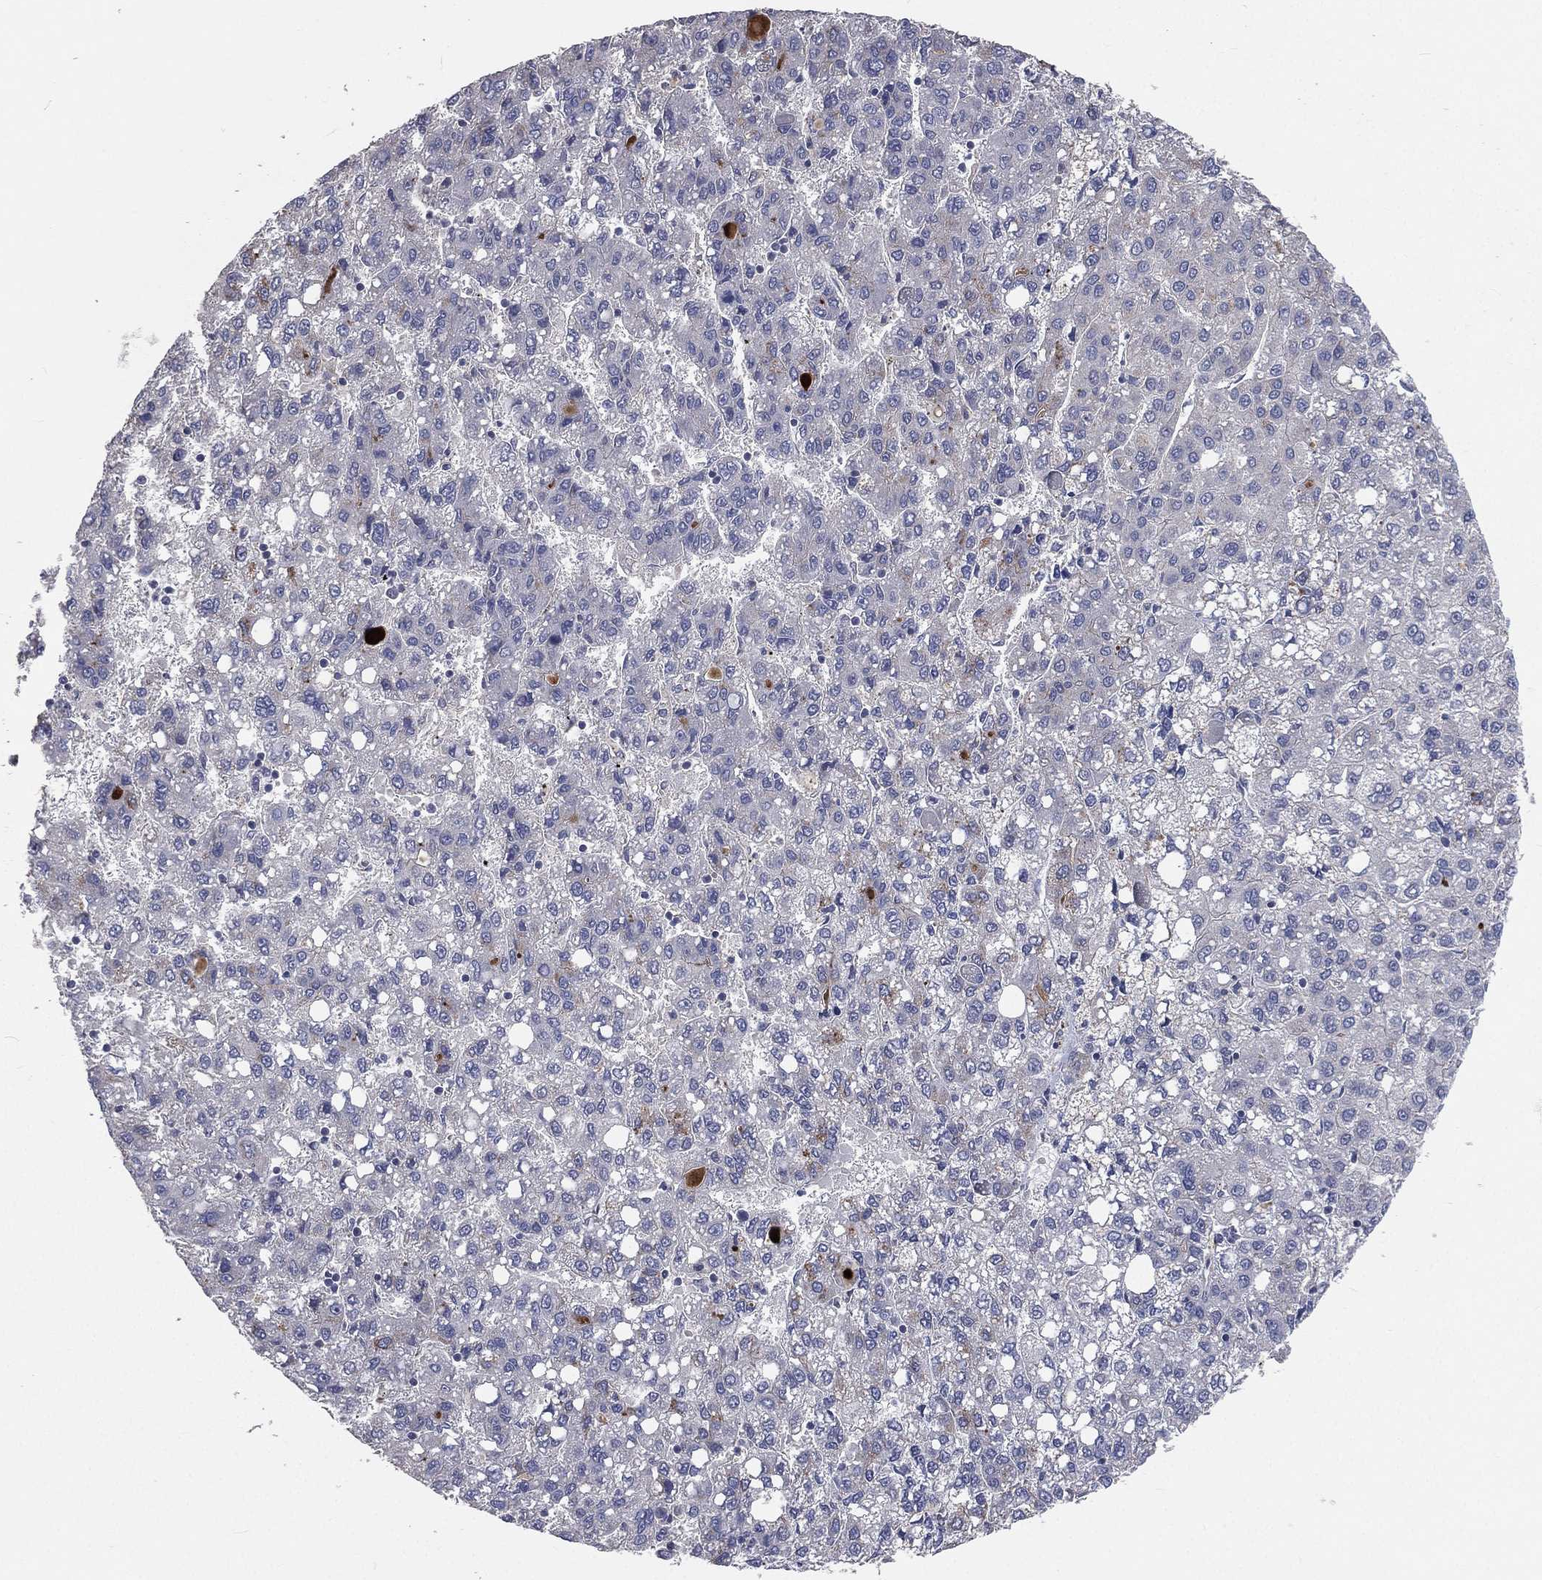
{"staining": {"intensity": "weak", "quantity": "<25%", "location": "cytoplasmic/membranous"}, "tissue": "liver cancer", "cell_type": "Tumor cells", "image_type": "cancer", "snomed": [{"axis": "morphology", "description": "Carcinoma, Hepatocellular, NOS"}, {"axis": "topography", "description": "Liver"}], "caption": "Histopathology image shows no protein expression in tumor cells of liver hepatocellular carcinoma tissue.", "gene": "CROCC", "patient": {"sex": "female", "age": 82}}